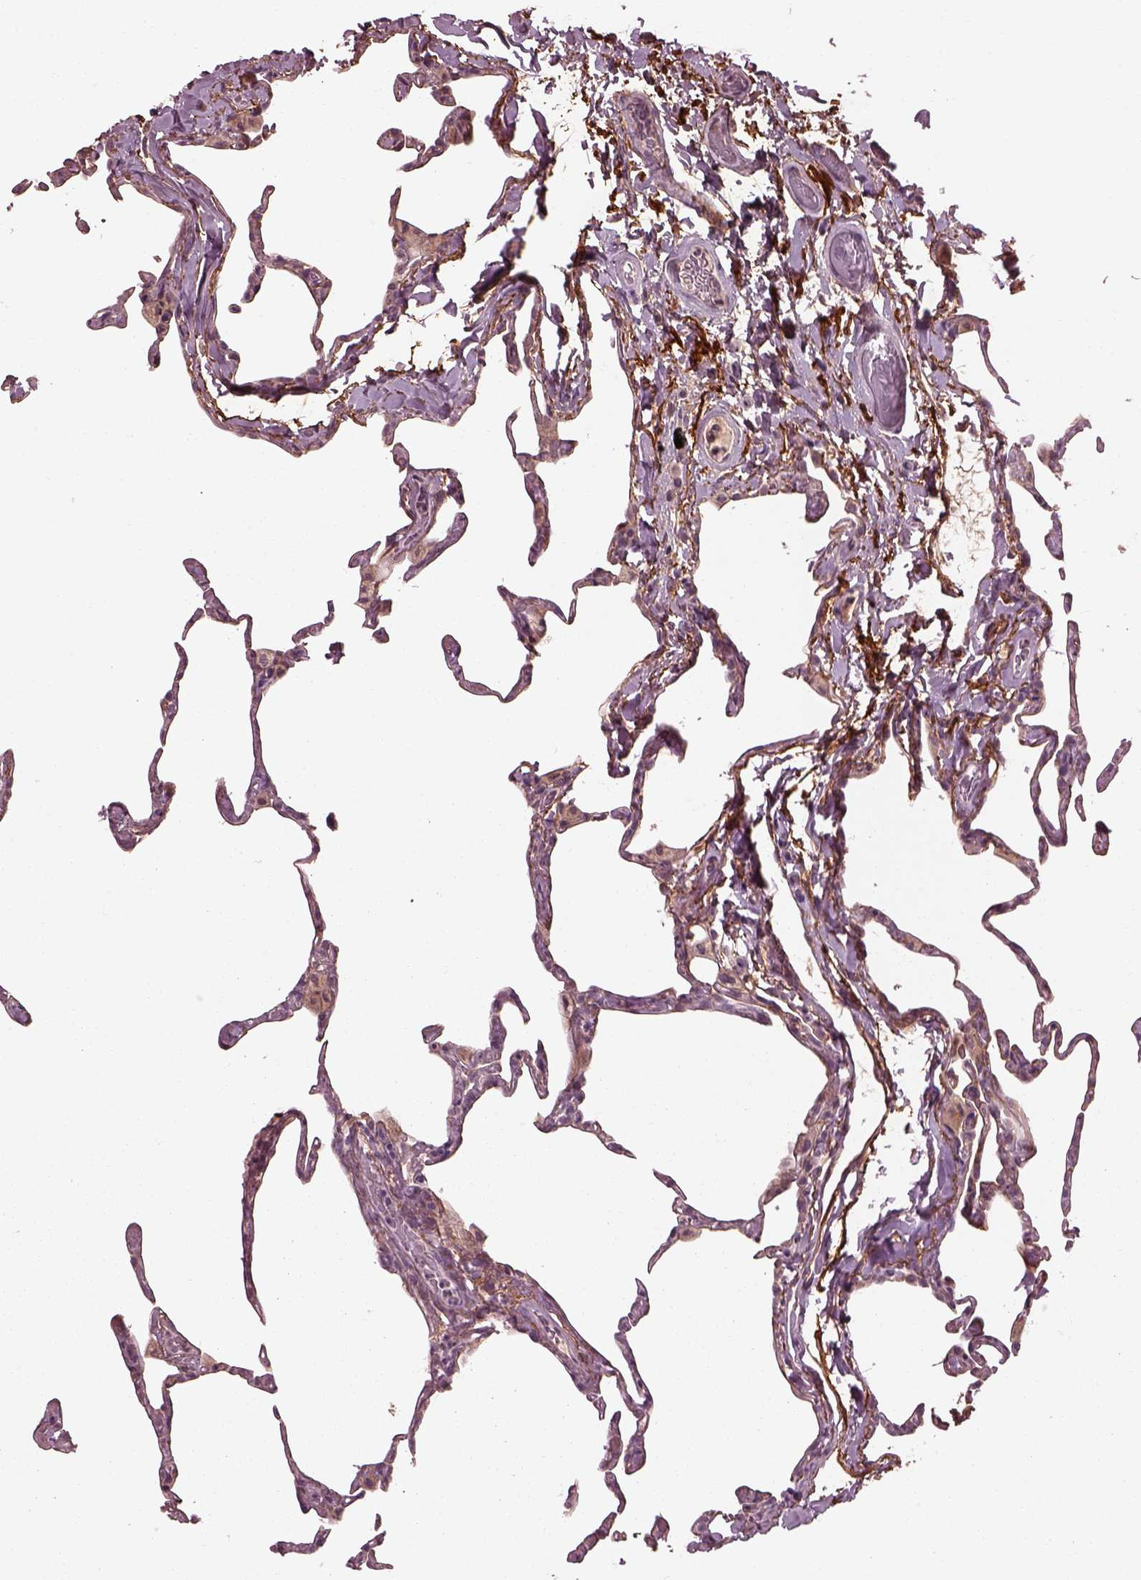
{"staining": {"intensity": "moderate", "quantity": "<25%", "location": "cytoplasmic/membranous"}, "tissue": "lung", "cell_type": "Alveolar cells", "image_type": "normal", "snomed": [{"axis": "morphology", "description": "Normal tissue, NOS"}, {"axis": "topography", "description": "Lung"}], "caption": "Brown immunohistochemical staining in normal human lung demonstrates moderate cytoplasmic/membranous positivity in approximately <25% of alveolar cells.", "gene": "EFEMP1", "patient": {"sex": "male", "age": 65}}